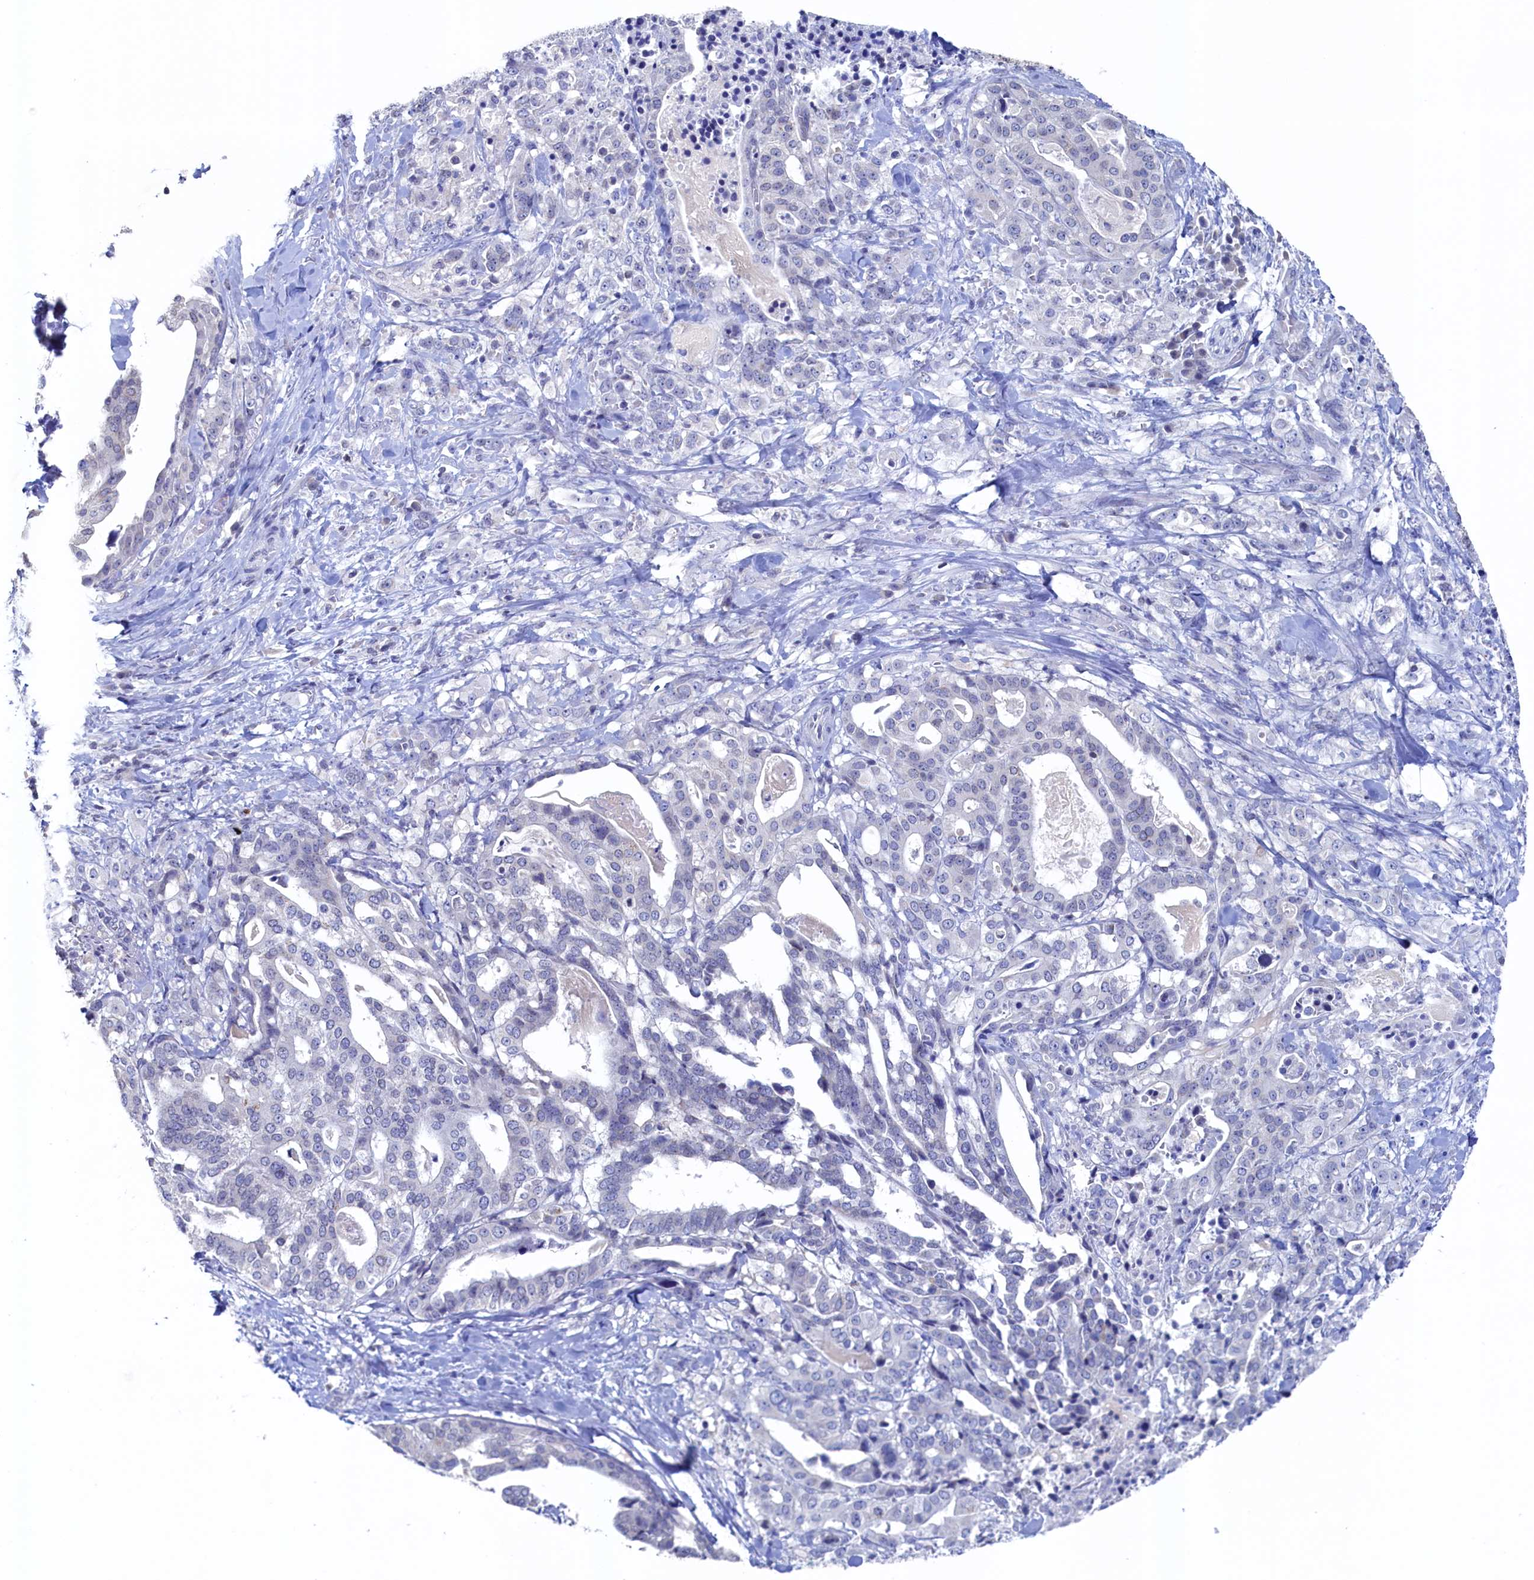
{"staining": {"intensity": "negative", "quantity": "none", "location": "none"}, "tissue": "stomach cancer", "cell_type": "Tumor cells", "image_type": "cancer", "snomed": [{"axis": "morphology", "description": "Adenocarcinoma, NOS"}, {"axis": "topography", "description": "Stomach"}], "caption": "Tumor cells are negative for protein expression in human stomach cancer. (DAB immunohistochemistry (IHC) visualized using brightfield microscopy, high magnification).", "gene": "C11orf54", "patient": {"sex": "male", "age": 48}}